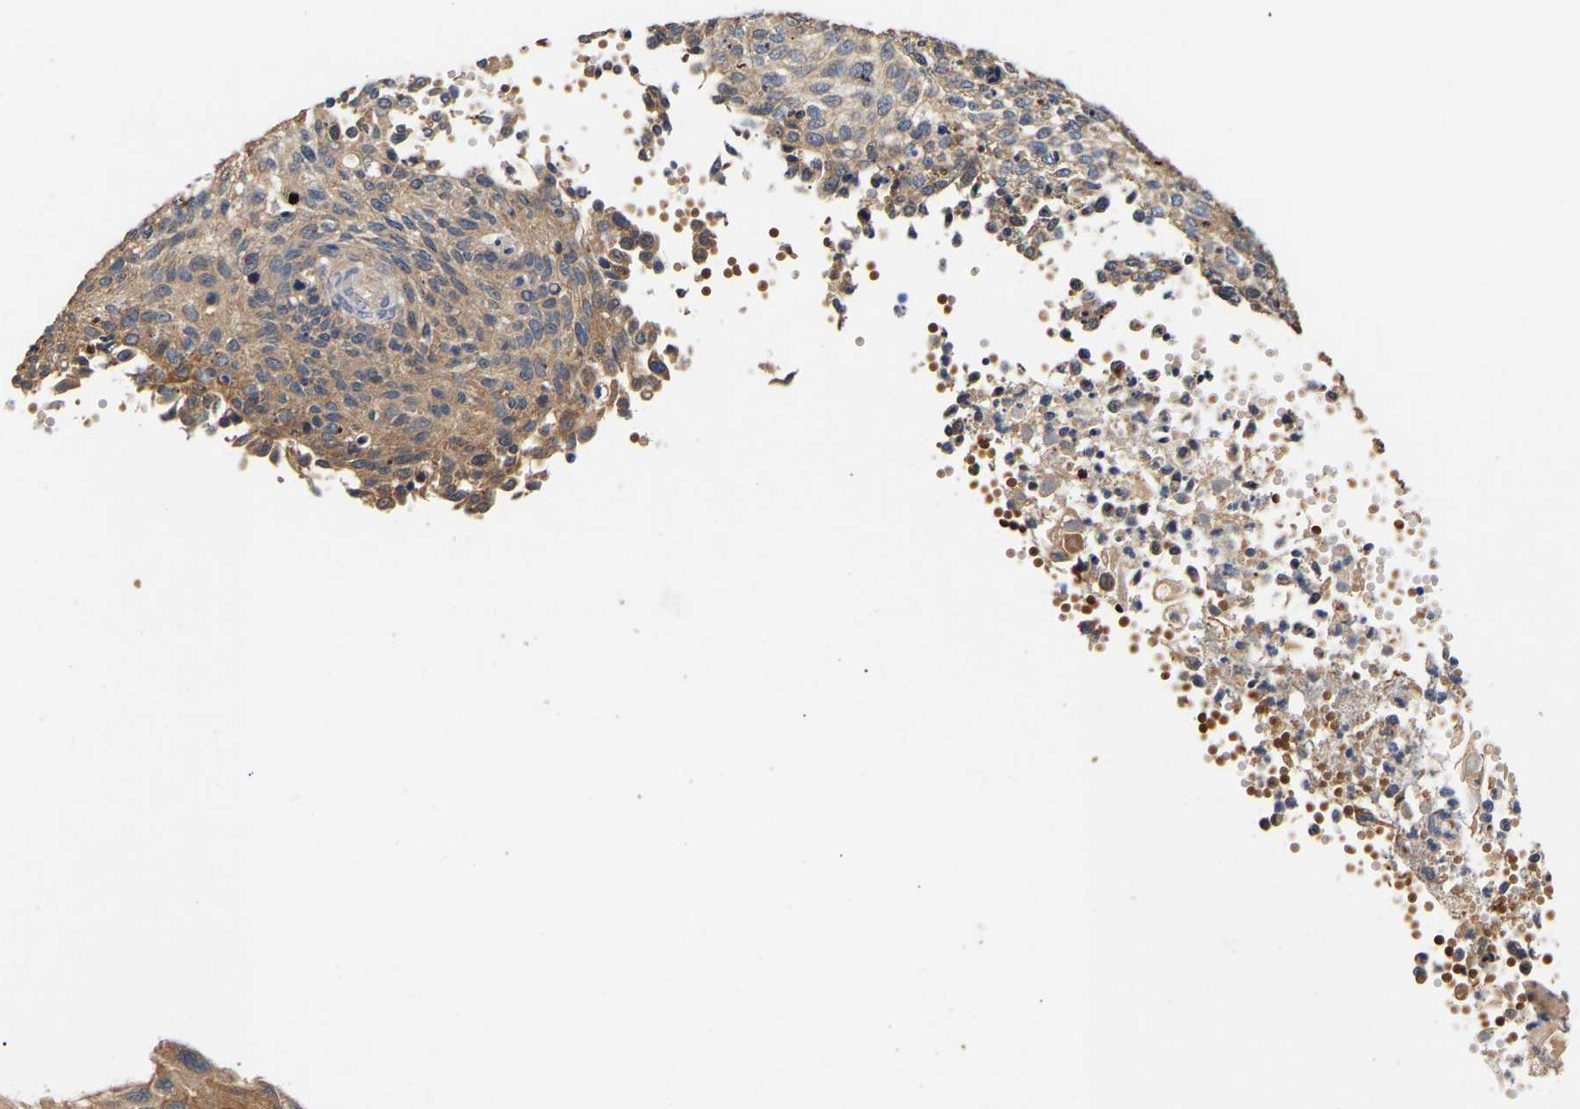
{"staining": {"intensity": "moderate", "quantity": "<25%", "location": "cytoplasmic/membranous"}, "tissue": "cervical cancer", "cell_type": "Tumor cells", "image_type": "cancer", "snomed": [{"axis": "morphology", "description": "Squamous cell carcinoma, NOS"}, {"axis": "topography", "description": "Cervix"}], "caption": "Protein staining reveals moderate cytoplasmic/membranous expression in about <25% of tumor cells in cervical cancer. Nuclei are stained in blue.", "gene": "LRBA", "patient": {"sex": "female", "age": 70}}